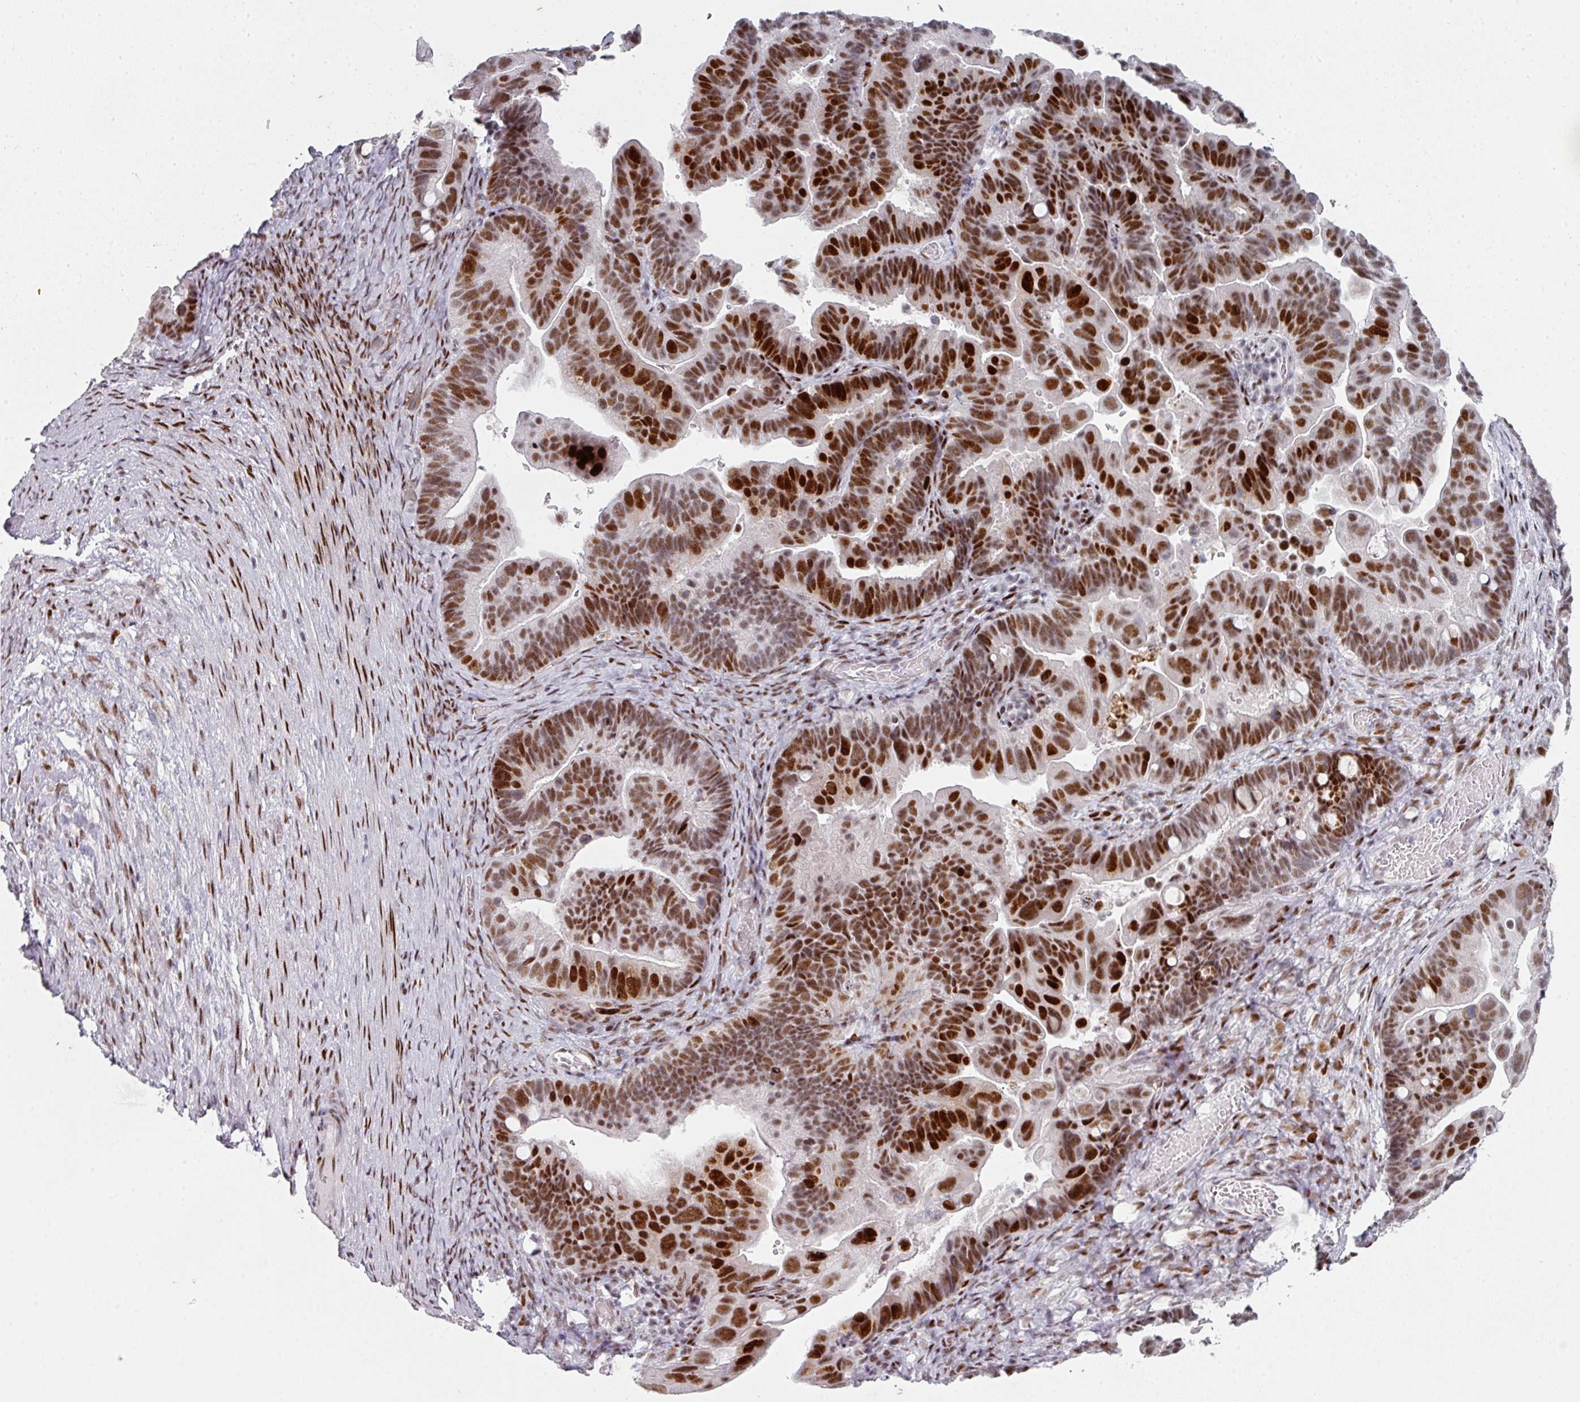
{"staining": {"intensity": "strong", "quantity": ">75%", "location": "nuclear"}, "tissue": "ovarian cancer", "cell_type": "Tumor cells", "image_type": "cancer", "snomed": [{"axis": "morphology", "description": "Cystadenocarcinoma, serous, NOS"}, {"axis": "topography", "description": "Ovary"}], "caption": "Approximately >75% of tumor cells in human ovarian cancer display strong nuclear protein staining as visualized by brown immunohistochemical staining.", "gene": "SF3B5", "patient": {"sex": "female", "age": 56}}